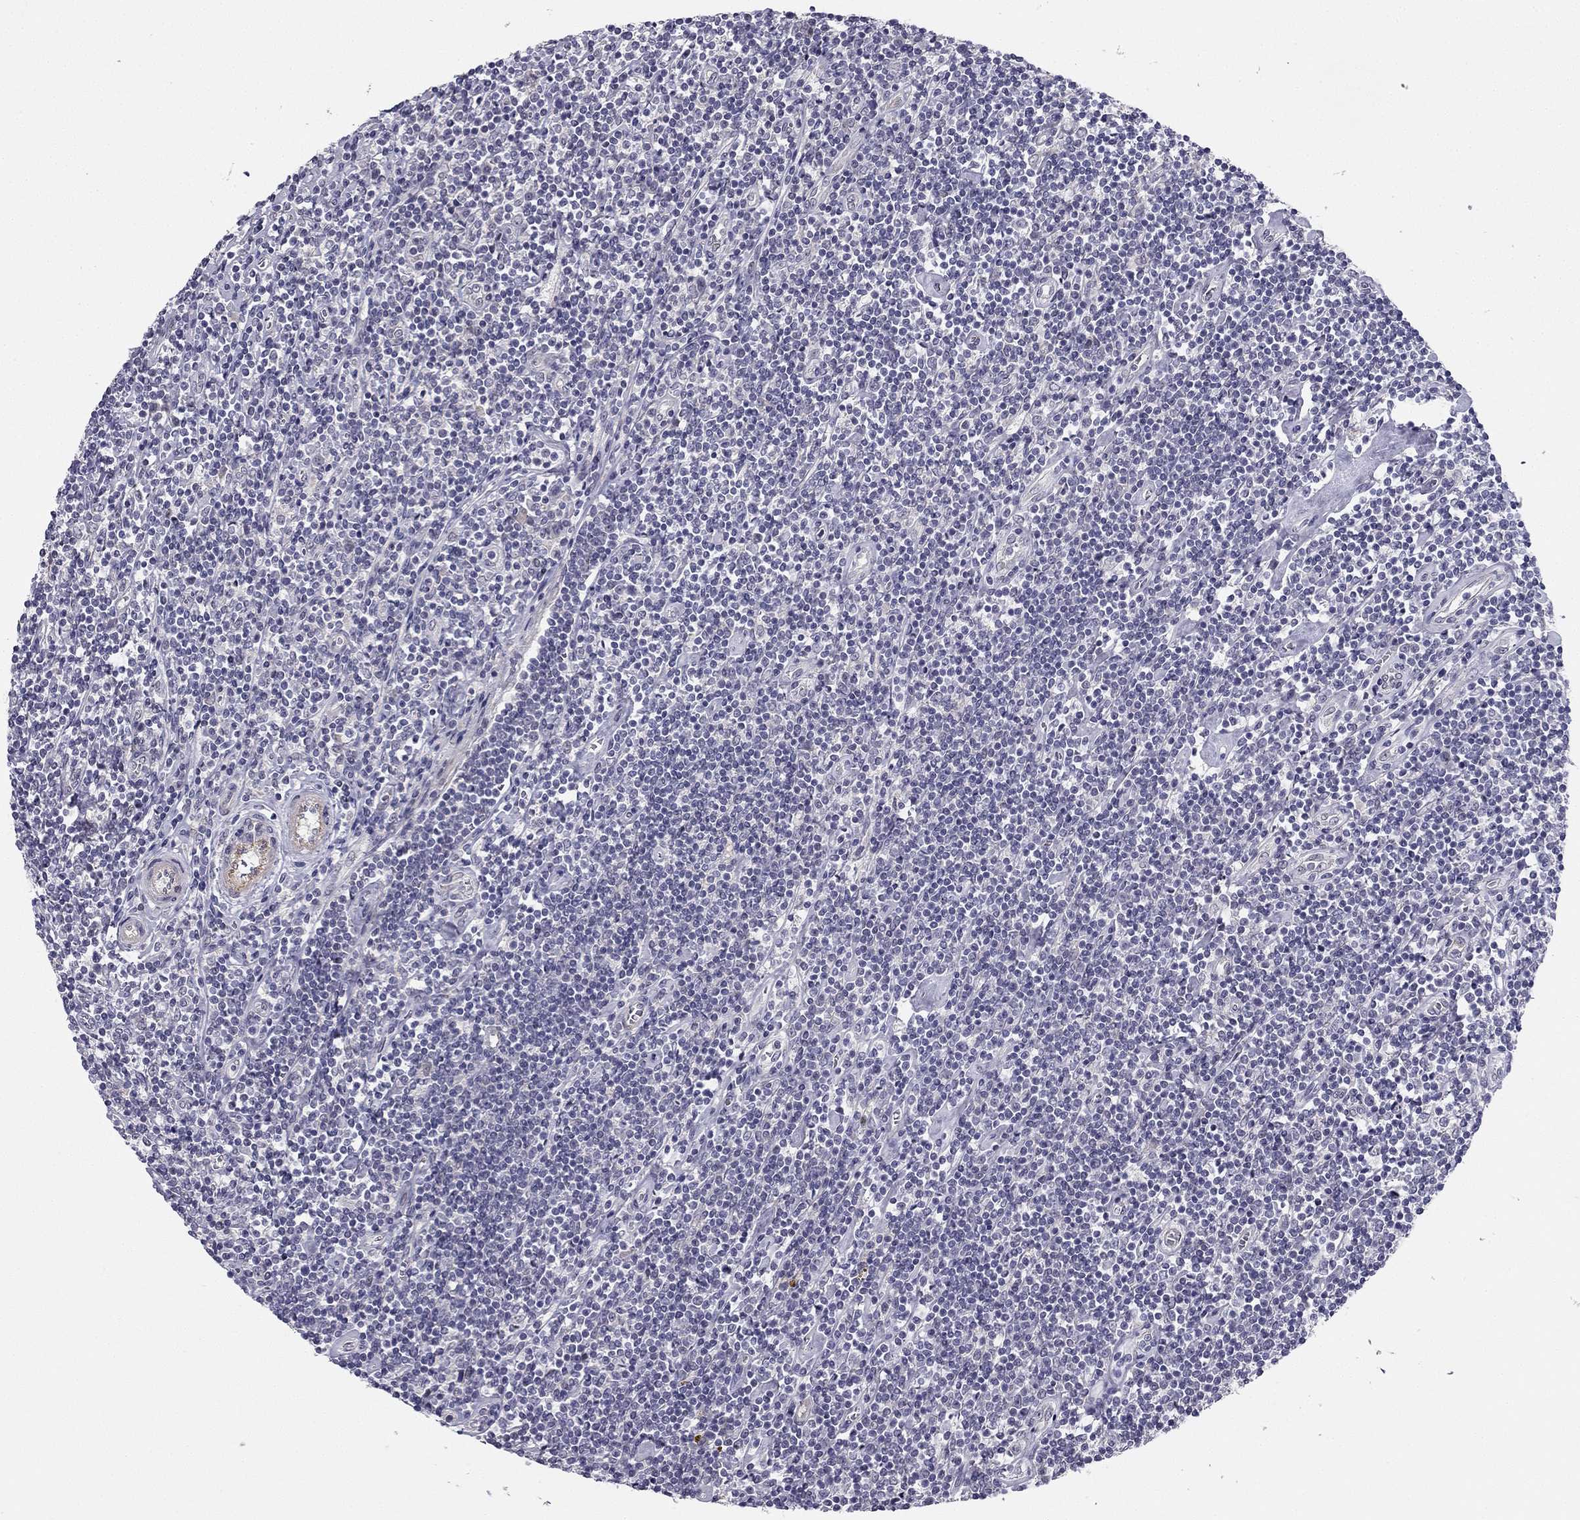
{"staining": {"intensity": "negative", "quantity": "none", "location": "none"}, "tissue": "lymphoma", "cell_type": "Tumor cells", "image_type": "cancer", "snomed": [{"axis": "morphology", "description": "Hodgkin's disease, NOS"}, {"axis": "topography", "description": "Lymph node"}], "caption": "DAB (3,3'-diaminobenzidine) immunohistochemical staining of human Hodgkin's disease exhibits no significant staining in tumor cells.", "gene": "CHST8", "patient": {"sex": "male", "age": 40}}